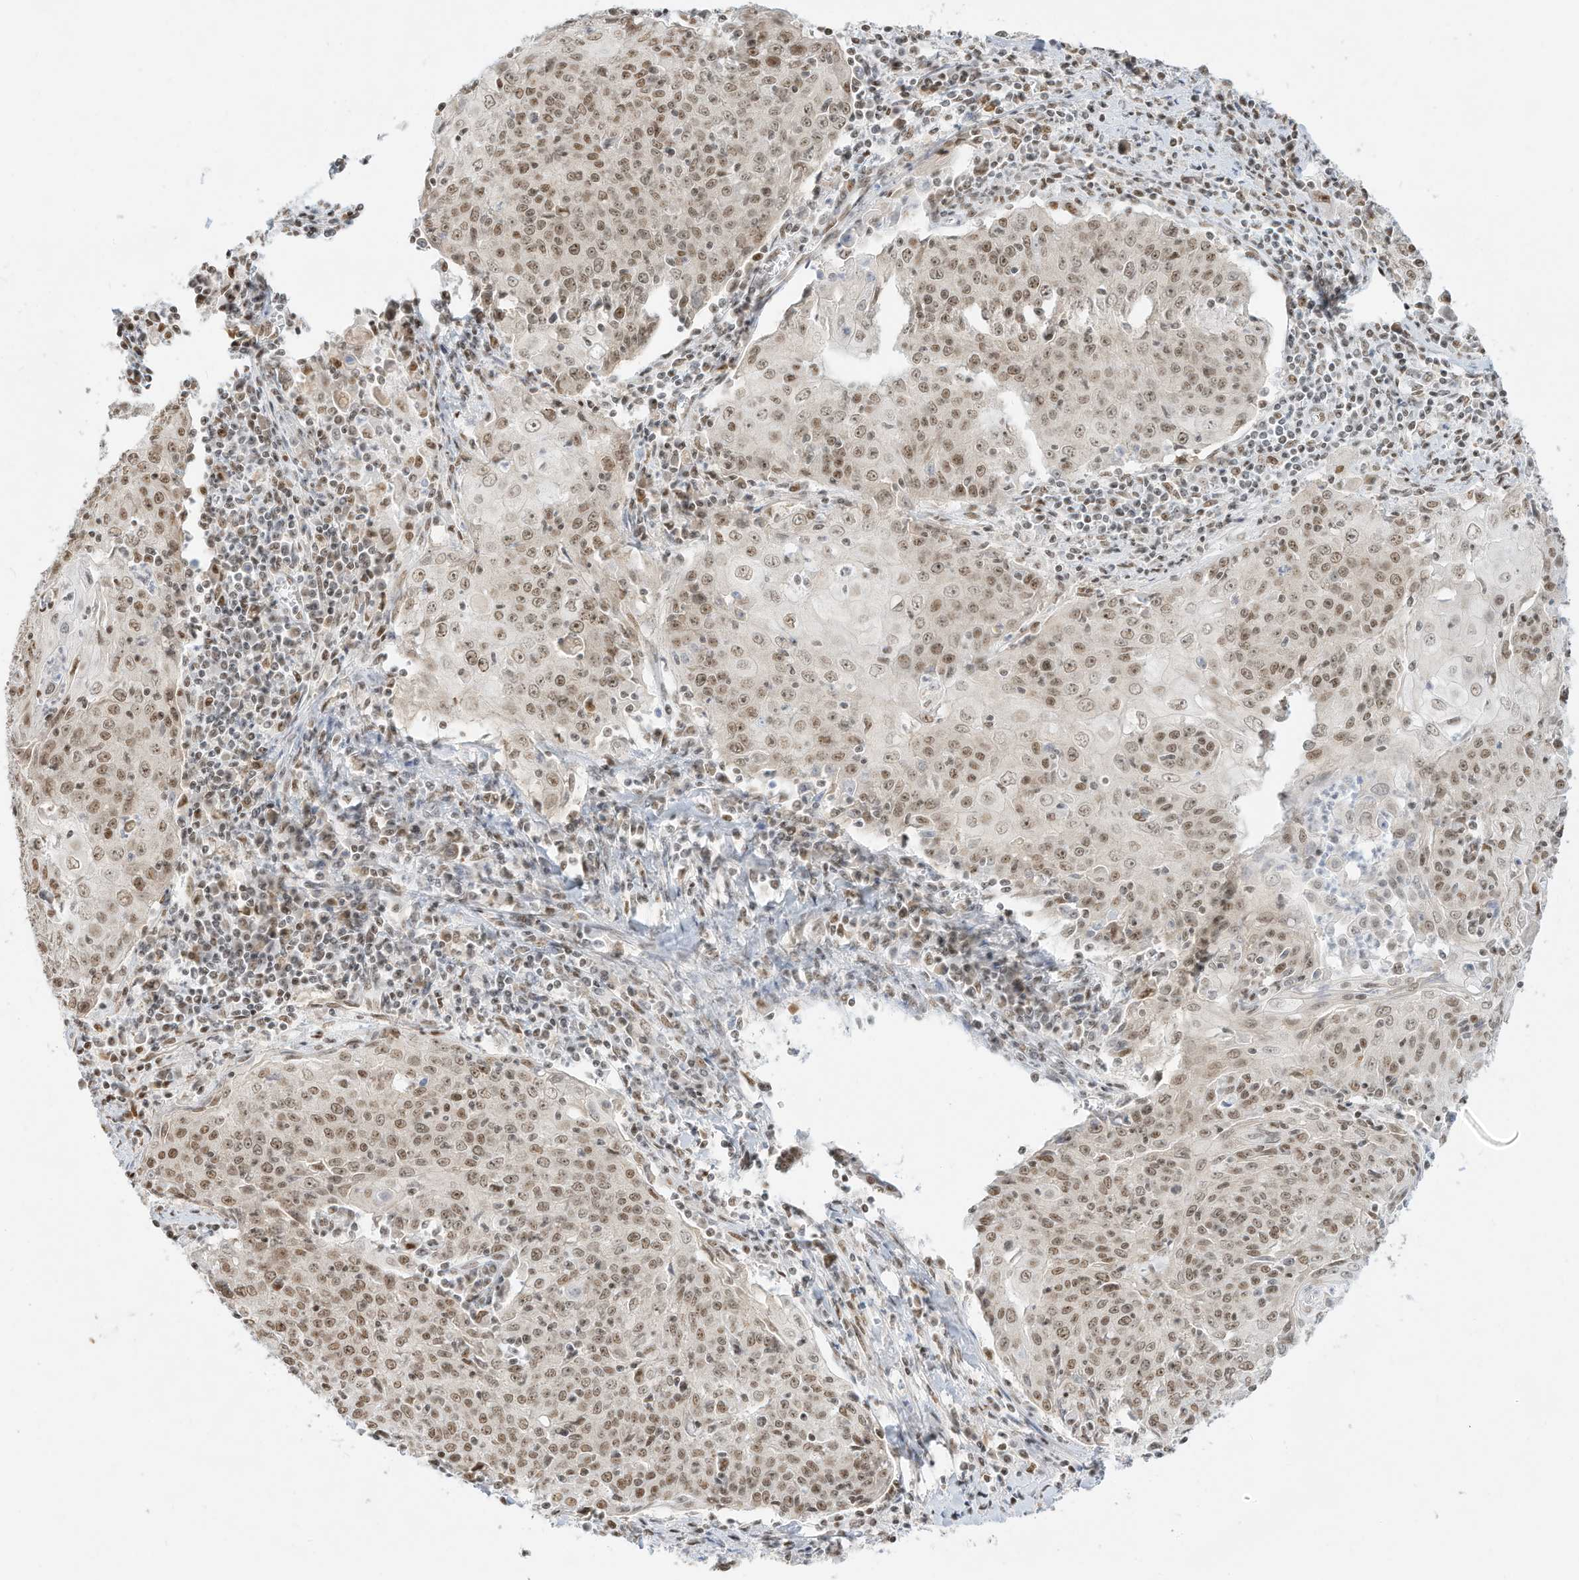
{"staining": {"intensity": "moderate", "quantity": "25%-75%", "location": "nuclear"}, "tissue": "cervical cancer", "cell_type": "Tumor cells", "image_type": "cancer", "snomed": [{"axis": "morphology", "description": "Squamous cell carcinoma, NOS"}, {"axis": "topography", "description": "Cervix"}], "caption": "Cervical squamous cell carcinoma was stained to show a protein in brown. There is medium levels of moderate nuclear expression in approximately 25%-75% of tumor cells.", "gene": "NHSL1", "patient": {"sex": "female", "age": 48}}